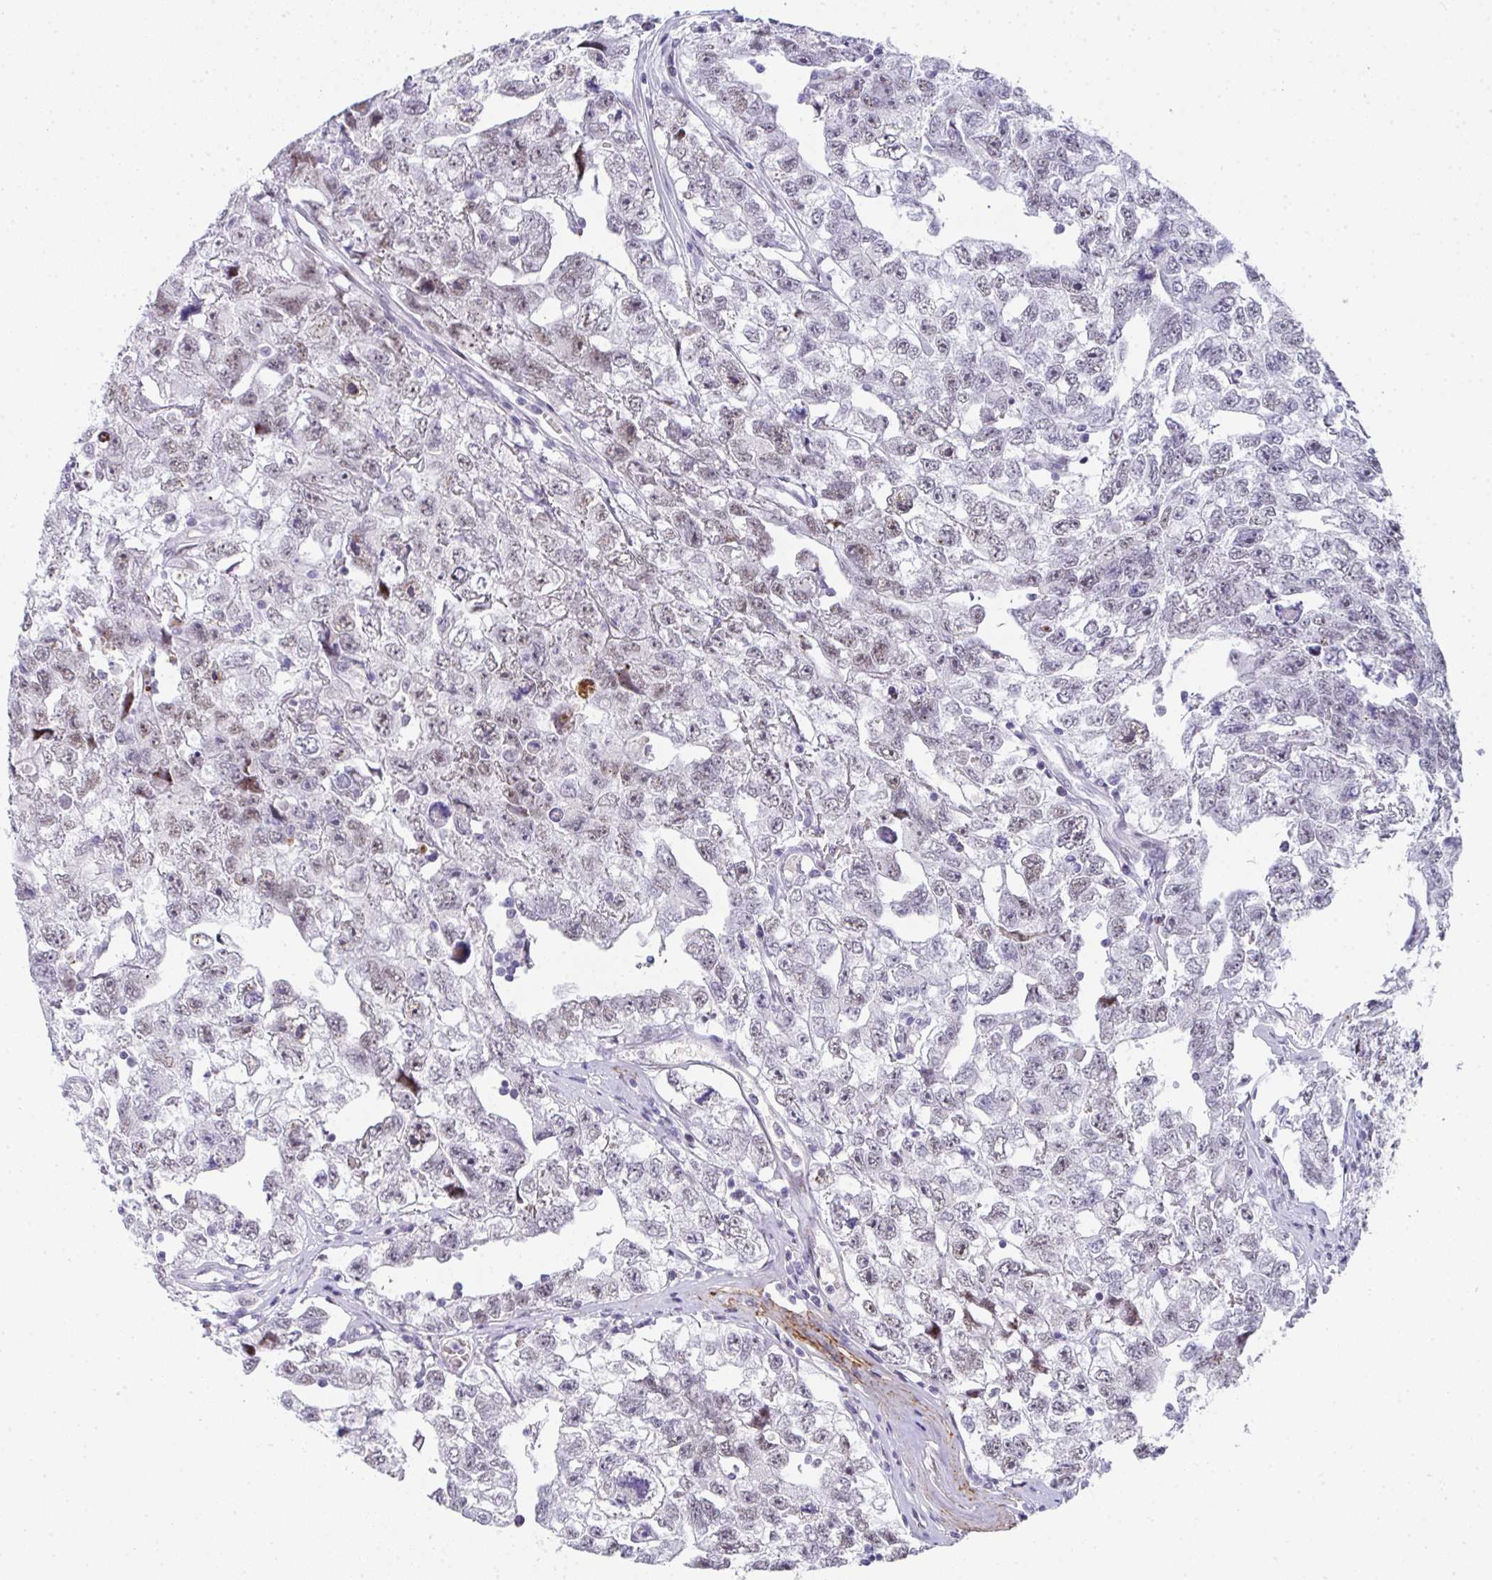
{"staining": {"intensity": "weak", "quantity": "<25%", "location": "nuclear"}, "tissue": "testis cancer", "cell_type": "Tumor cells", "image_type": "cancer", "snomed": [{"axis": "morphology", "description": "Carcinoma, Embryonal, NOS"}, {"axis": "topography", "description": "Testis"}], "caption": "The immunohistochemistry micrograph has no significant expression in tumor cells of testis embryonal carcinoma tissue.", "gene": "TNMD", "patient": {"sex": "male", "age": 22}}